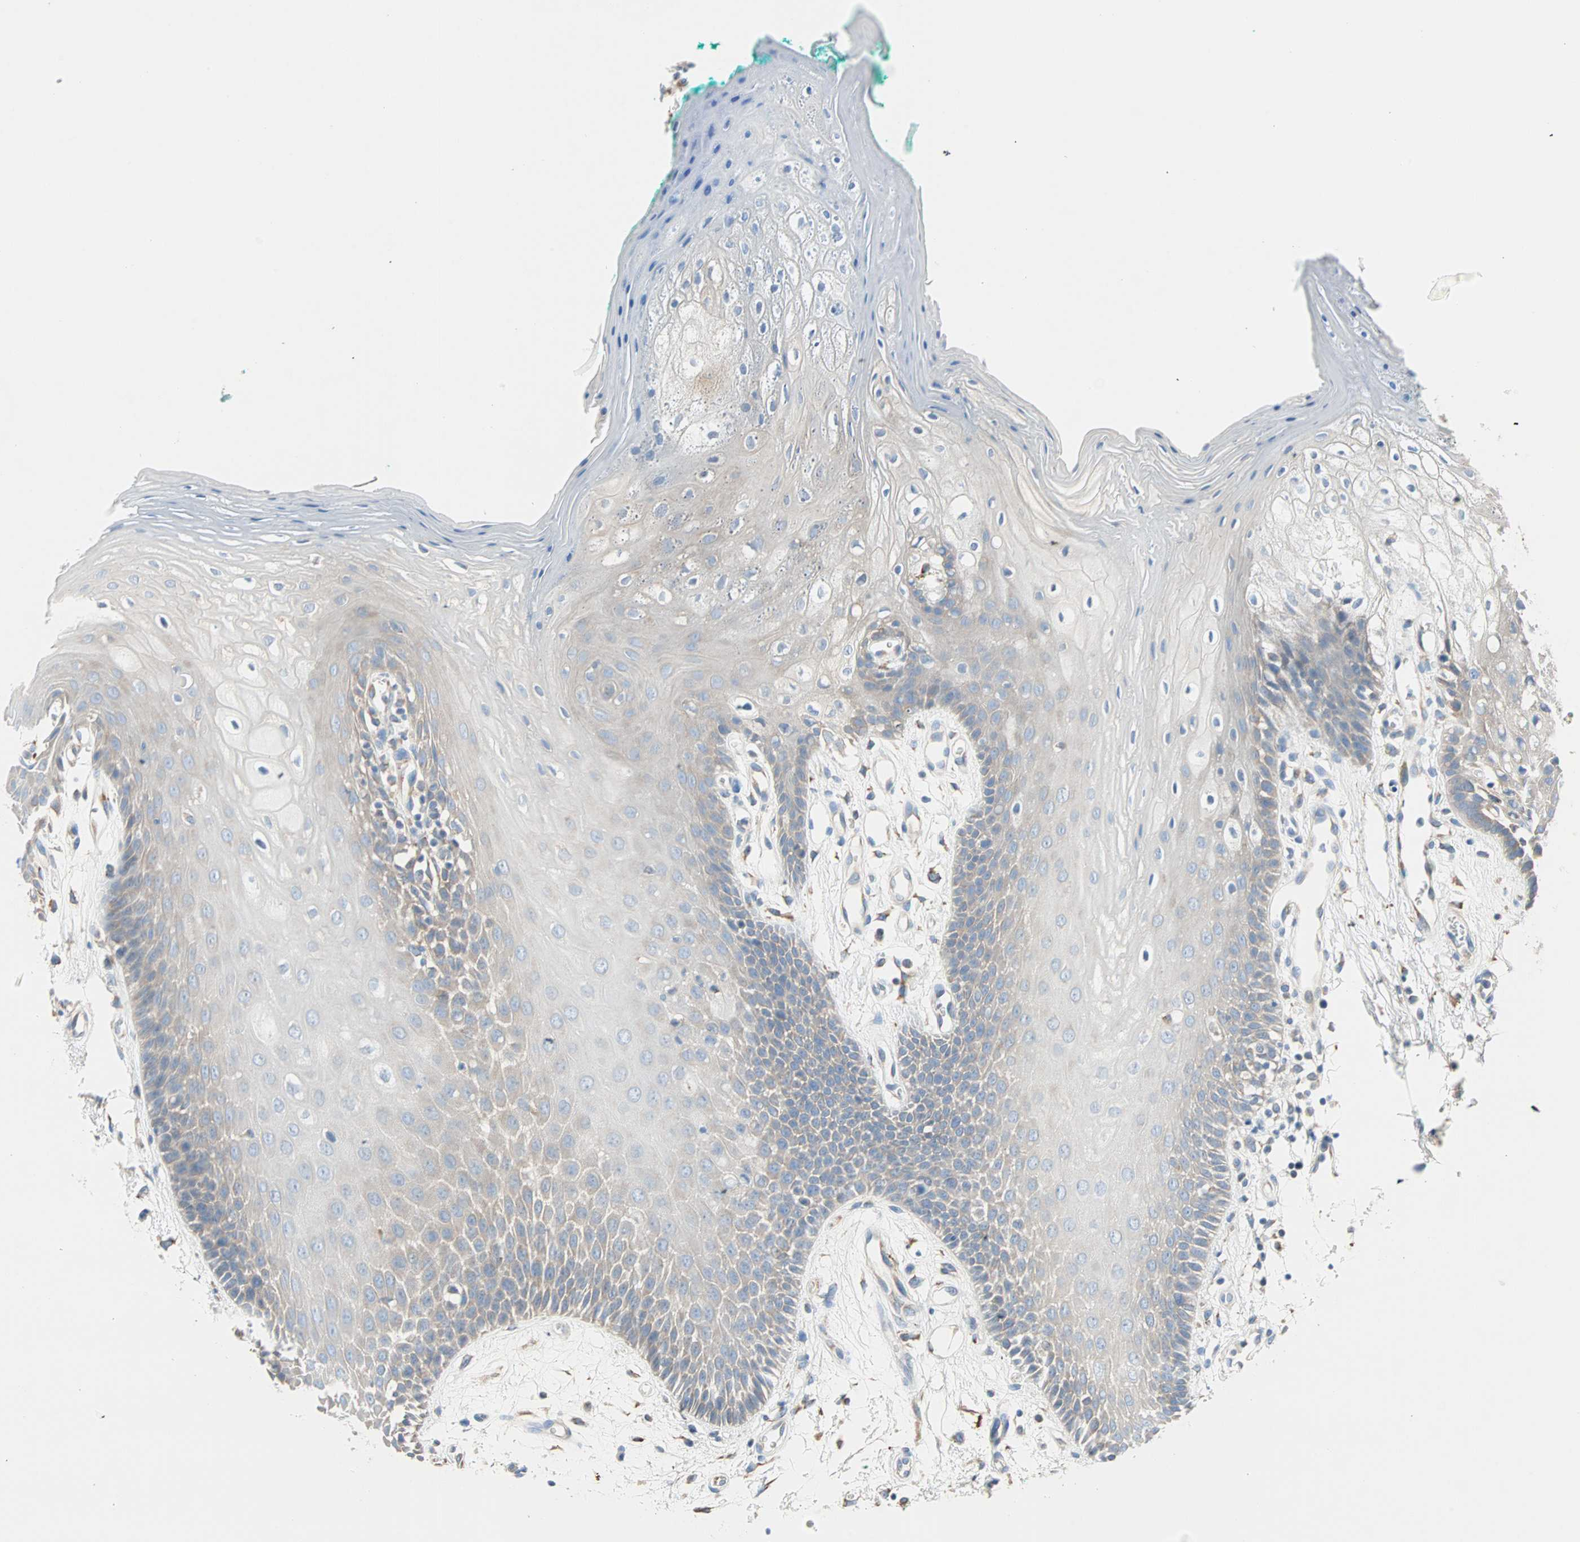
{"staining": {"intensity": "weak", "quantity": "25%-75%", "location": "cytoplasmic/membranous"}, "tissue": "oral mucosa", "cell_type": "Squamous epithelial cells", "image_type": "normal", "snomed": [{"axis": "morphology", "description": "Normal tissue, NOS"}, {"axis": "morphology", "description": "Squamous cell carcinoma, NOS"}, {"axis": "topography", "description": "Skeletal muscle"}, {"axis": "topography", "description": "Oral tissue"}, {"axis": "topography", "description": "Head-Neck"}], "caption": "Immunohistochemistry (IHC) of unremarkable oral mucosa displays low levels of weak cytoplasmic/membranous staining in approximately 25%-75% of squamous epithelial cells. Ihc stains the protein of interest in brown and the nuclei are stained blue.", "gene": "PLCXD1", "patient": {"sex": "female", "age": 84}}